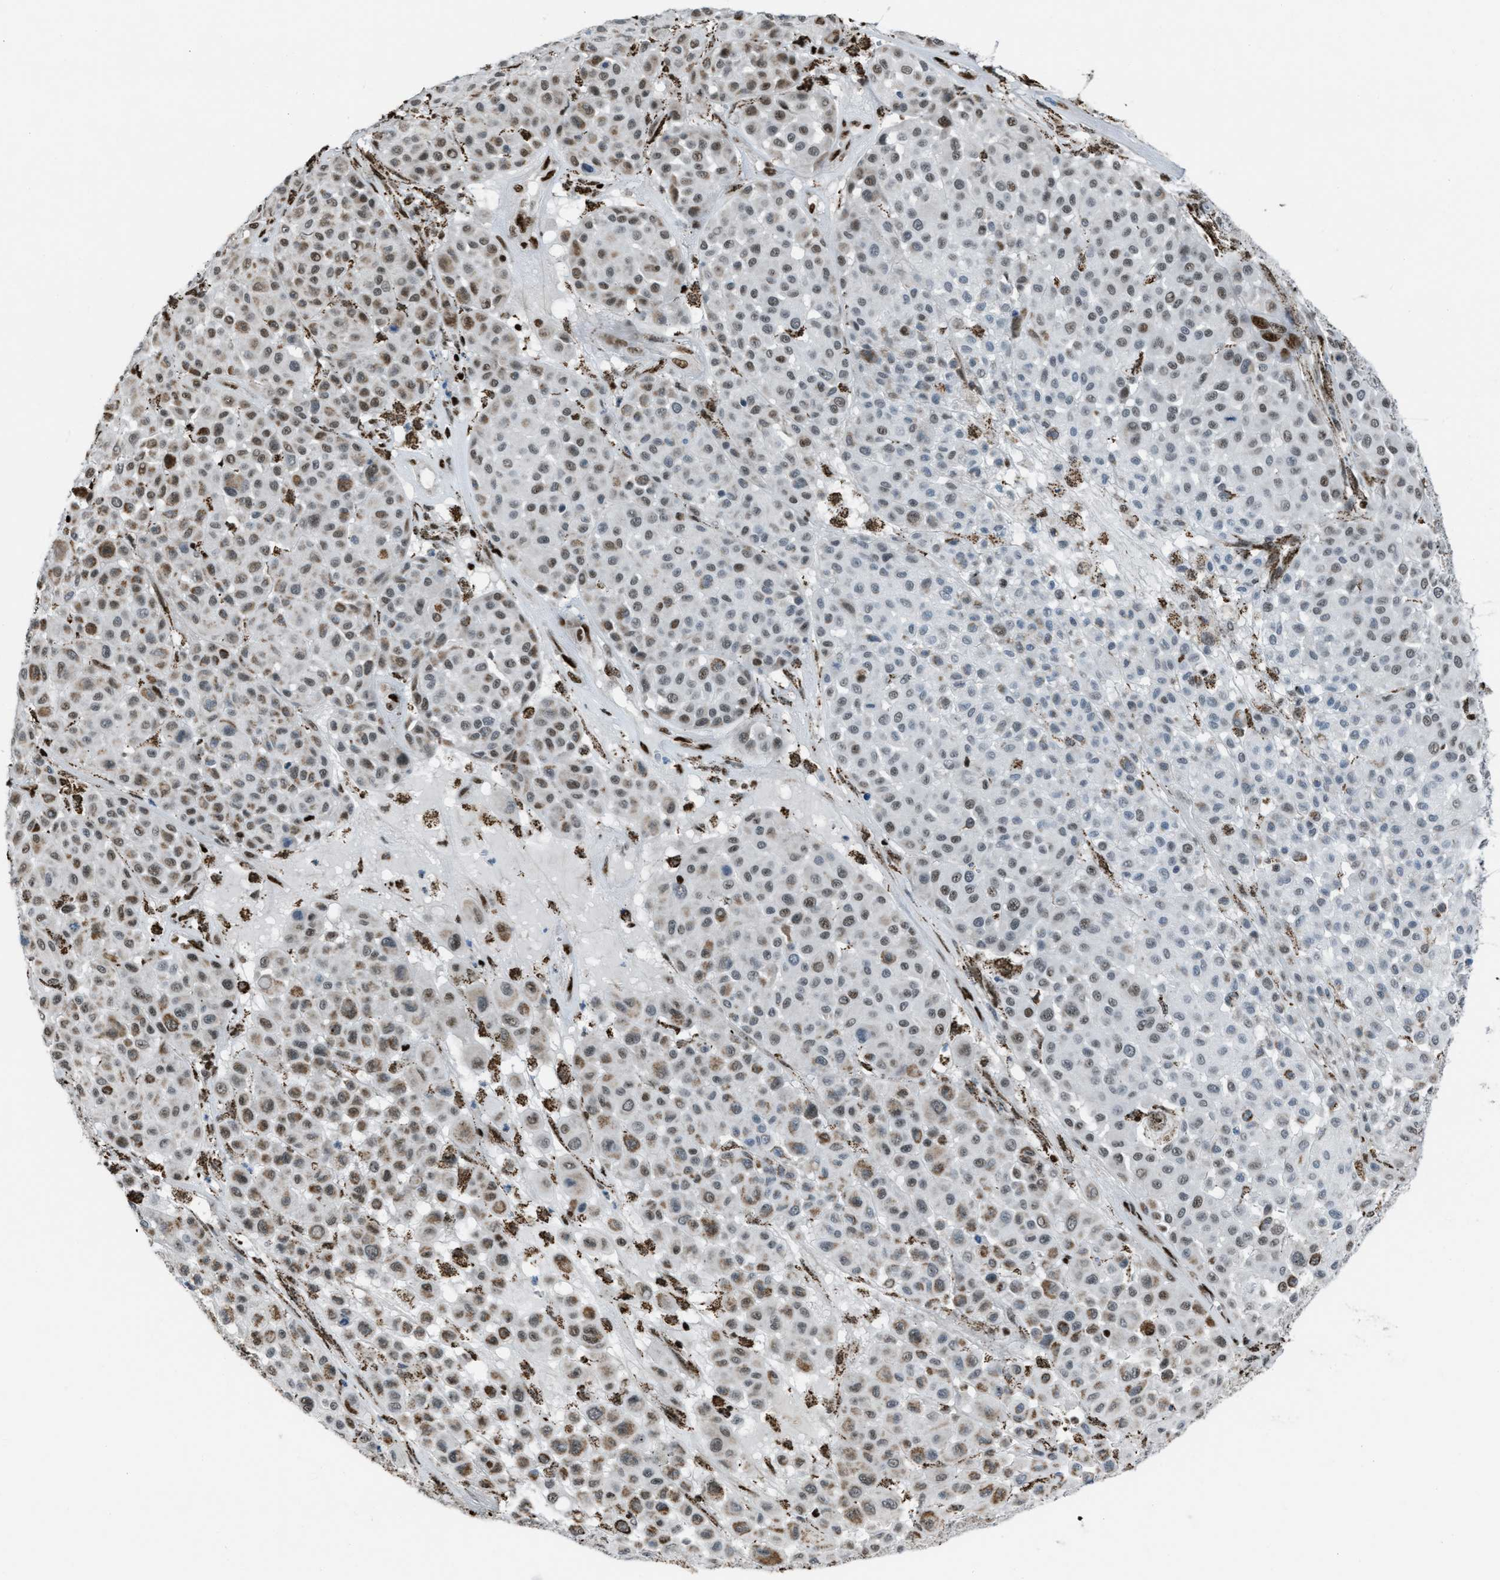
{"staining": {"intensity": "moderate", "quantity": "25%-75%", "location": "nuclear"}, "tissue": "melanoma", "cell_type": "Tumor cells", "image_type": "cancer", "snomed": [{"axis": "morphology", "description": "Malignant melanoma, Metastatic site"}, {"axis": "topography", "description": "Soft tissue"}], "caption": "The image demonstrates a brown stain indicating the presence of a protein in the nuclear of tumor cells in melanoma. The protein of interest is shown in brown color, while the nuclei are stained blue.", "gene": "SLFN5", "patient": {"sex": "male", "age": 41}}